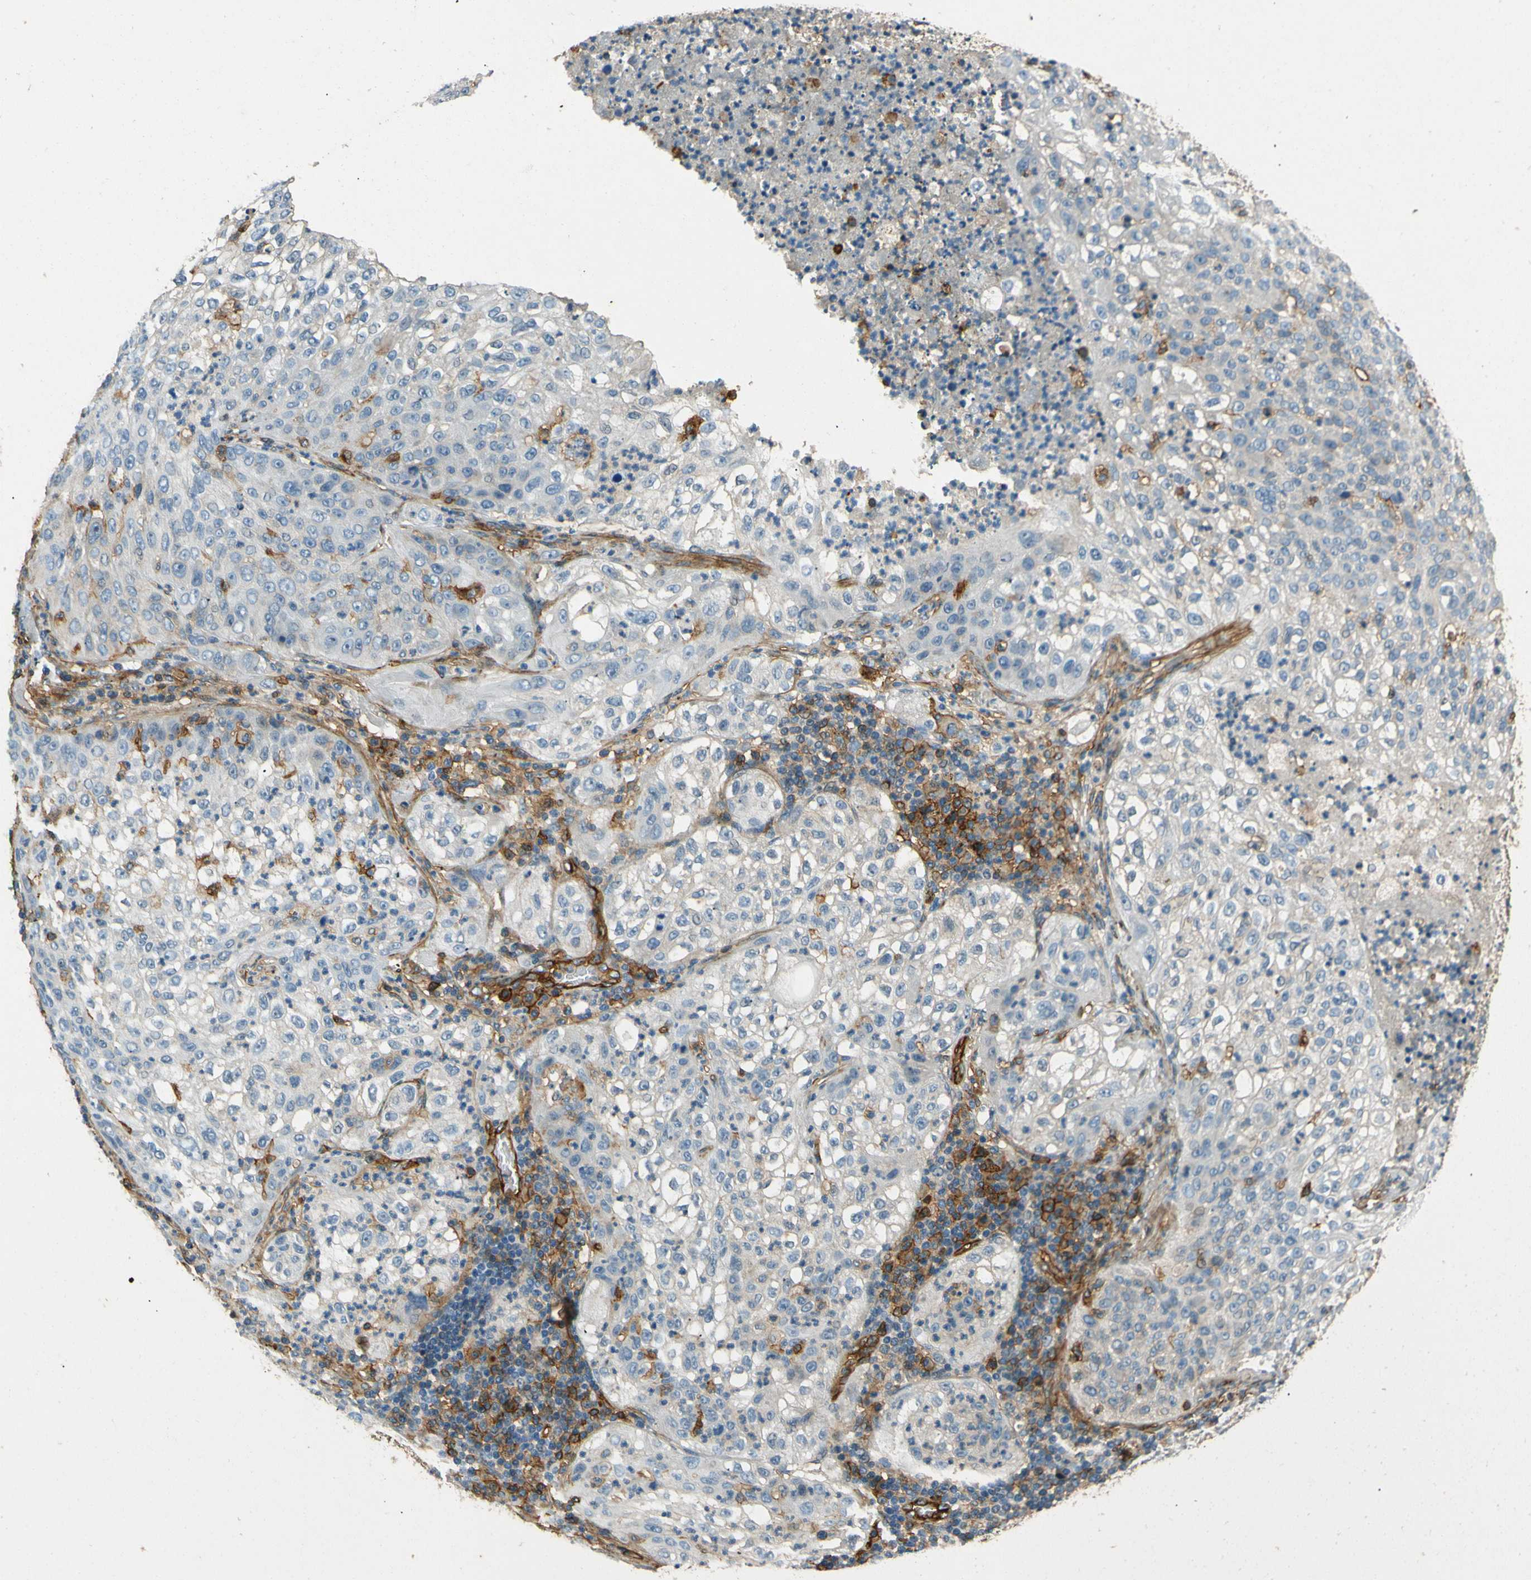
{"staining": {"intensity": "negative", "quantity": "none", "location": "none"}, "tissue": "lung cancer", "cell_type": "Tumor cells", "image_type": "cancer", "snomed": [{"axis": "morphology", "description": "Inflammation, NOS"}, {"axis": "morphology", "description": "Squamous cell carcinoma, NOS"}, {"axis": "topography", "description": "Lymph node"}, {"axis": "topography", "description": "Soft tissue"}, {"axis": "topography", "description": "Lung"}], "caption": "This is an immunohistochemistry (IHC) histopathology image of lung squamous cell carcinoma. There is no positivity in tumor cells.", "gene": "ENTPD1", "patient": {"sex": "male", "age": 66}}